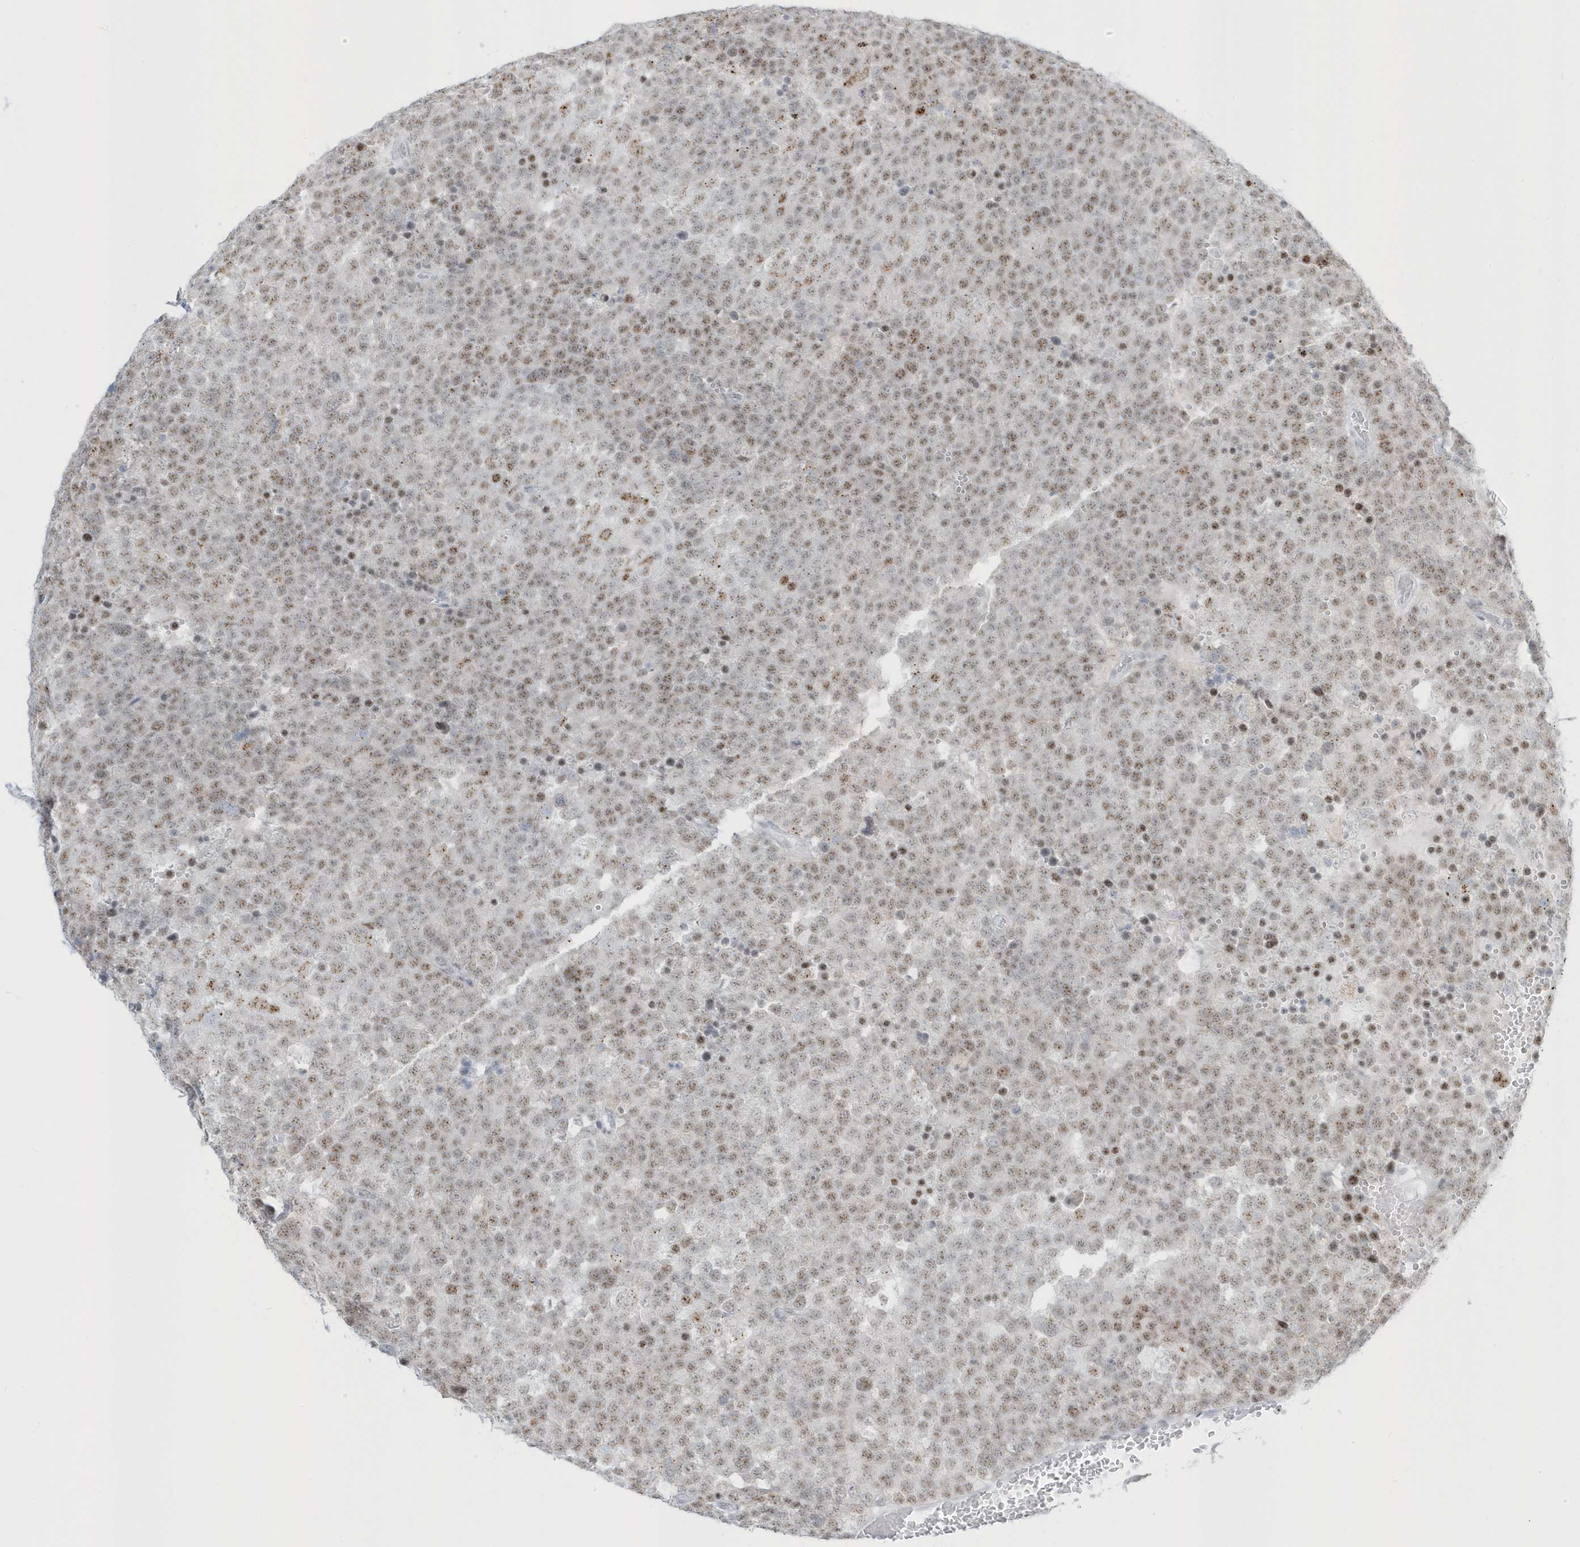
{"staining": {"intensity": "weak", "quantity": ">75%", "location": "nuclear"}, "tissue": "testis cancer", "cell_type": "Tumor cells", "image_type": "cancer", "snomed": [{"axis": "morphology", "description": "Seminoma, NOS"}, {"axis": "topography", "description": "Testis"}], "caption": "Testis cancer (seminoma) tissue demonstrates weak nuclear positivity in approximately >75% of tumor cells", "gene": "PLEKHN1", "patient": {"sex": "male", "age": 71}}